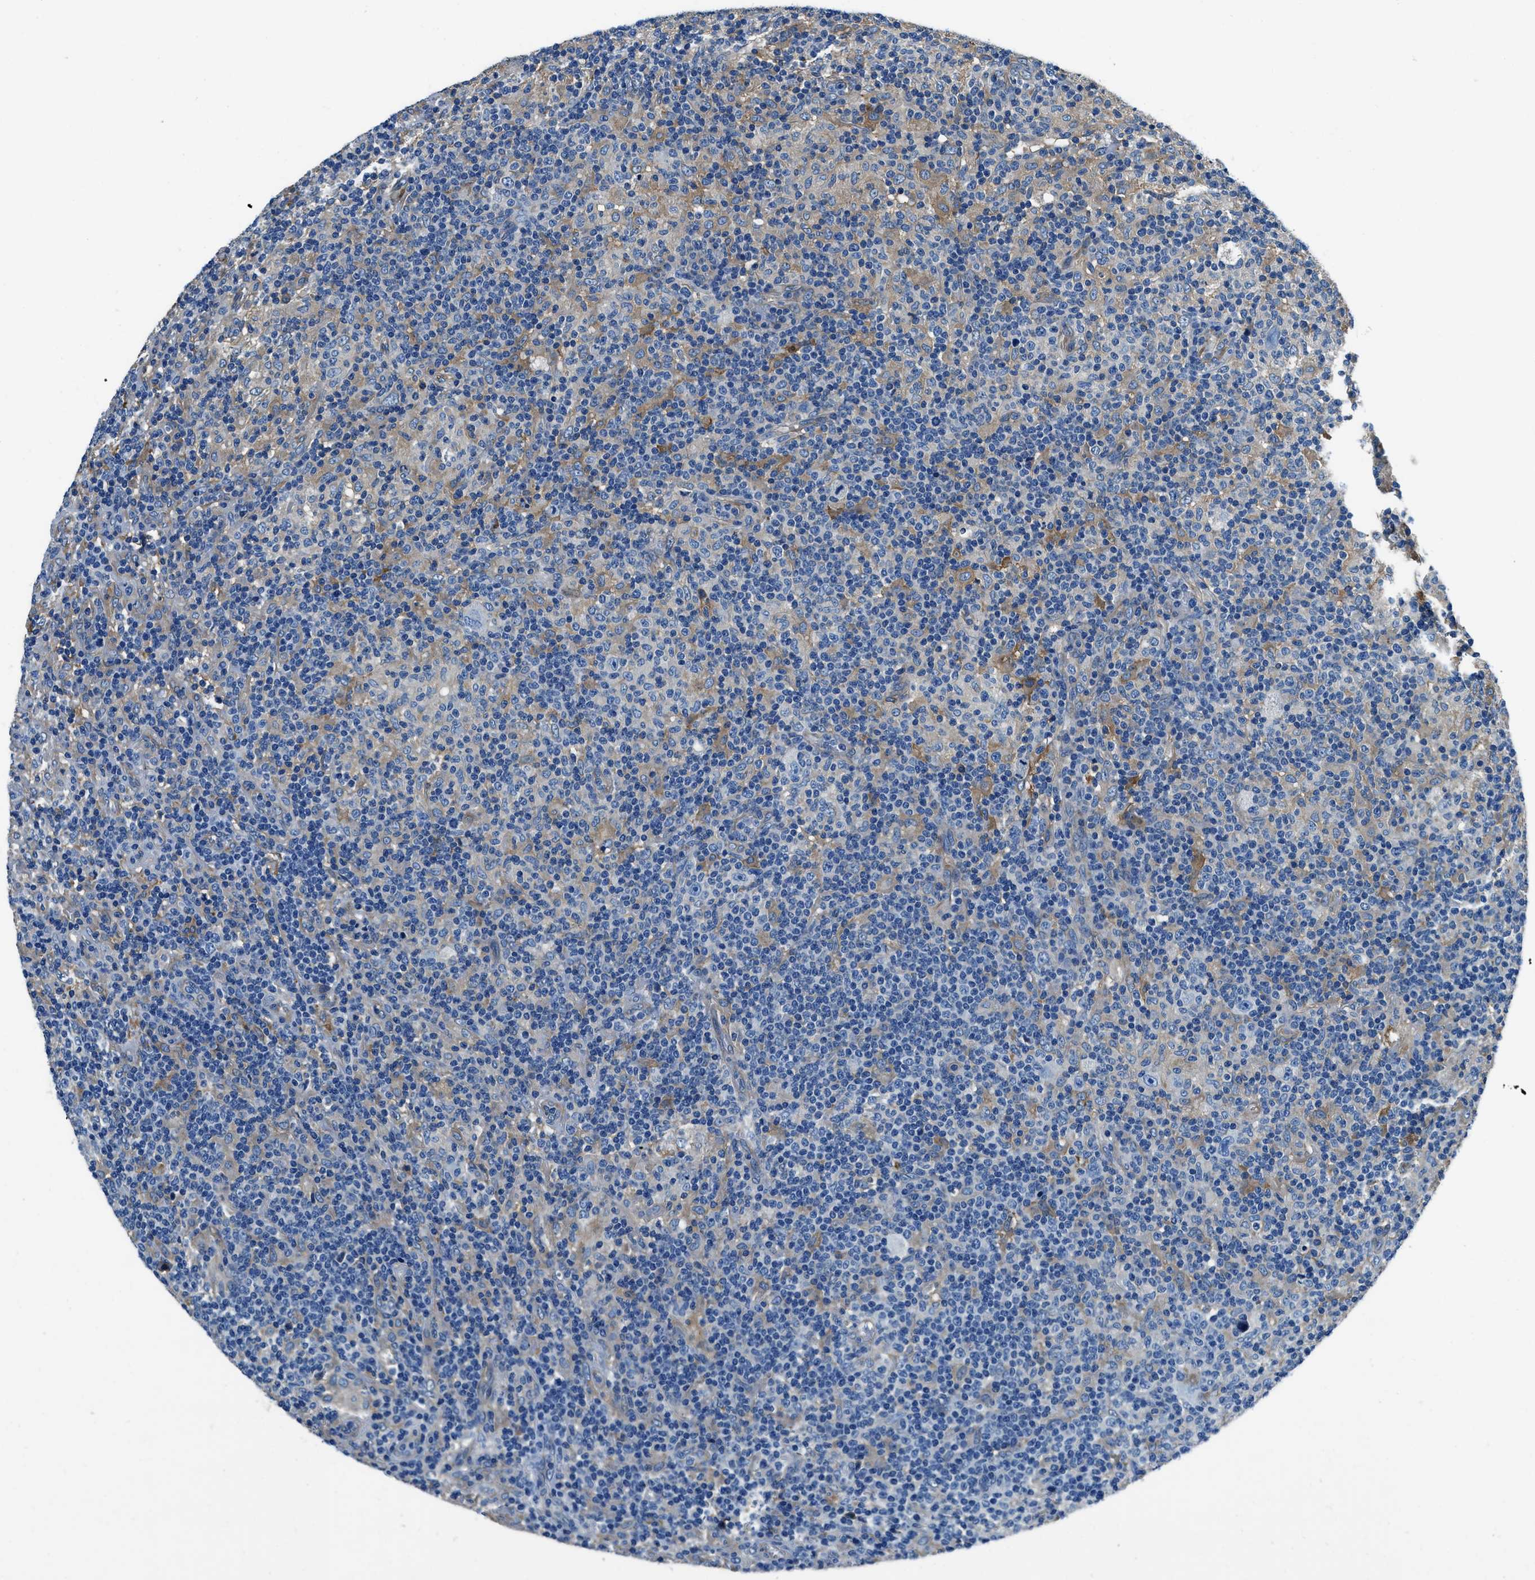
{"staining": {"intensity": "negative", "quantity": "none", "location": "none"}, "tissue": "lymphoma", "cell_type": "Tumor cells", "image_type": "cancer", "snomed": [{"axis": "morphology", "description": "Hodgkin's disease, NOS"}, {"axis": "topography", "description": "Lymph node"}], "caption": "Tumor cells show no significant protein staining in Hodgkin's disease.", "gene": "TWF1", "patient": {"sex": "male", "age": 70}}